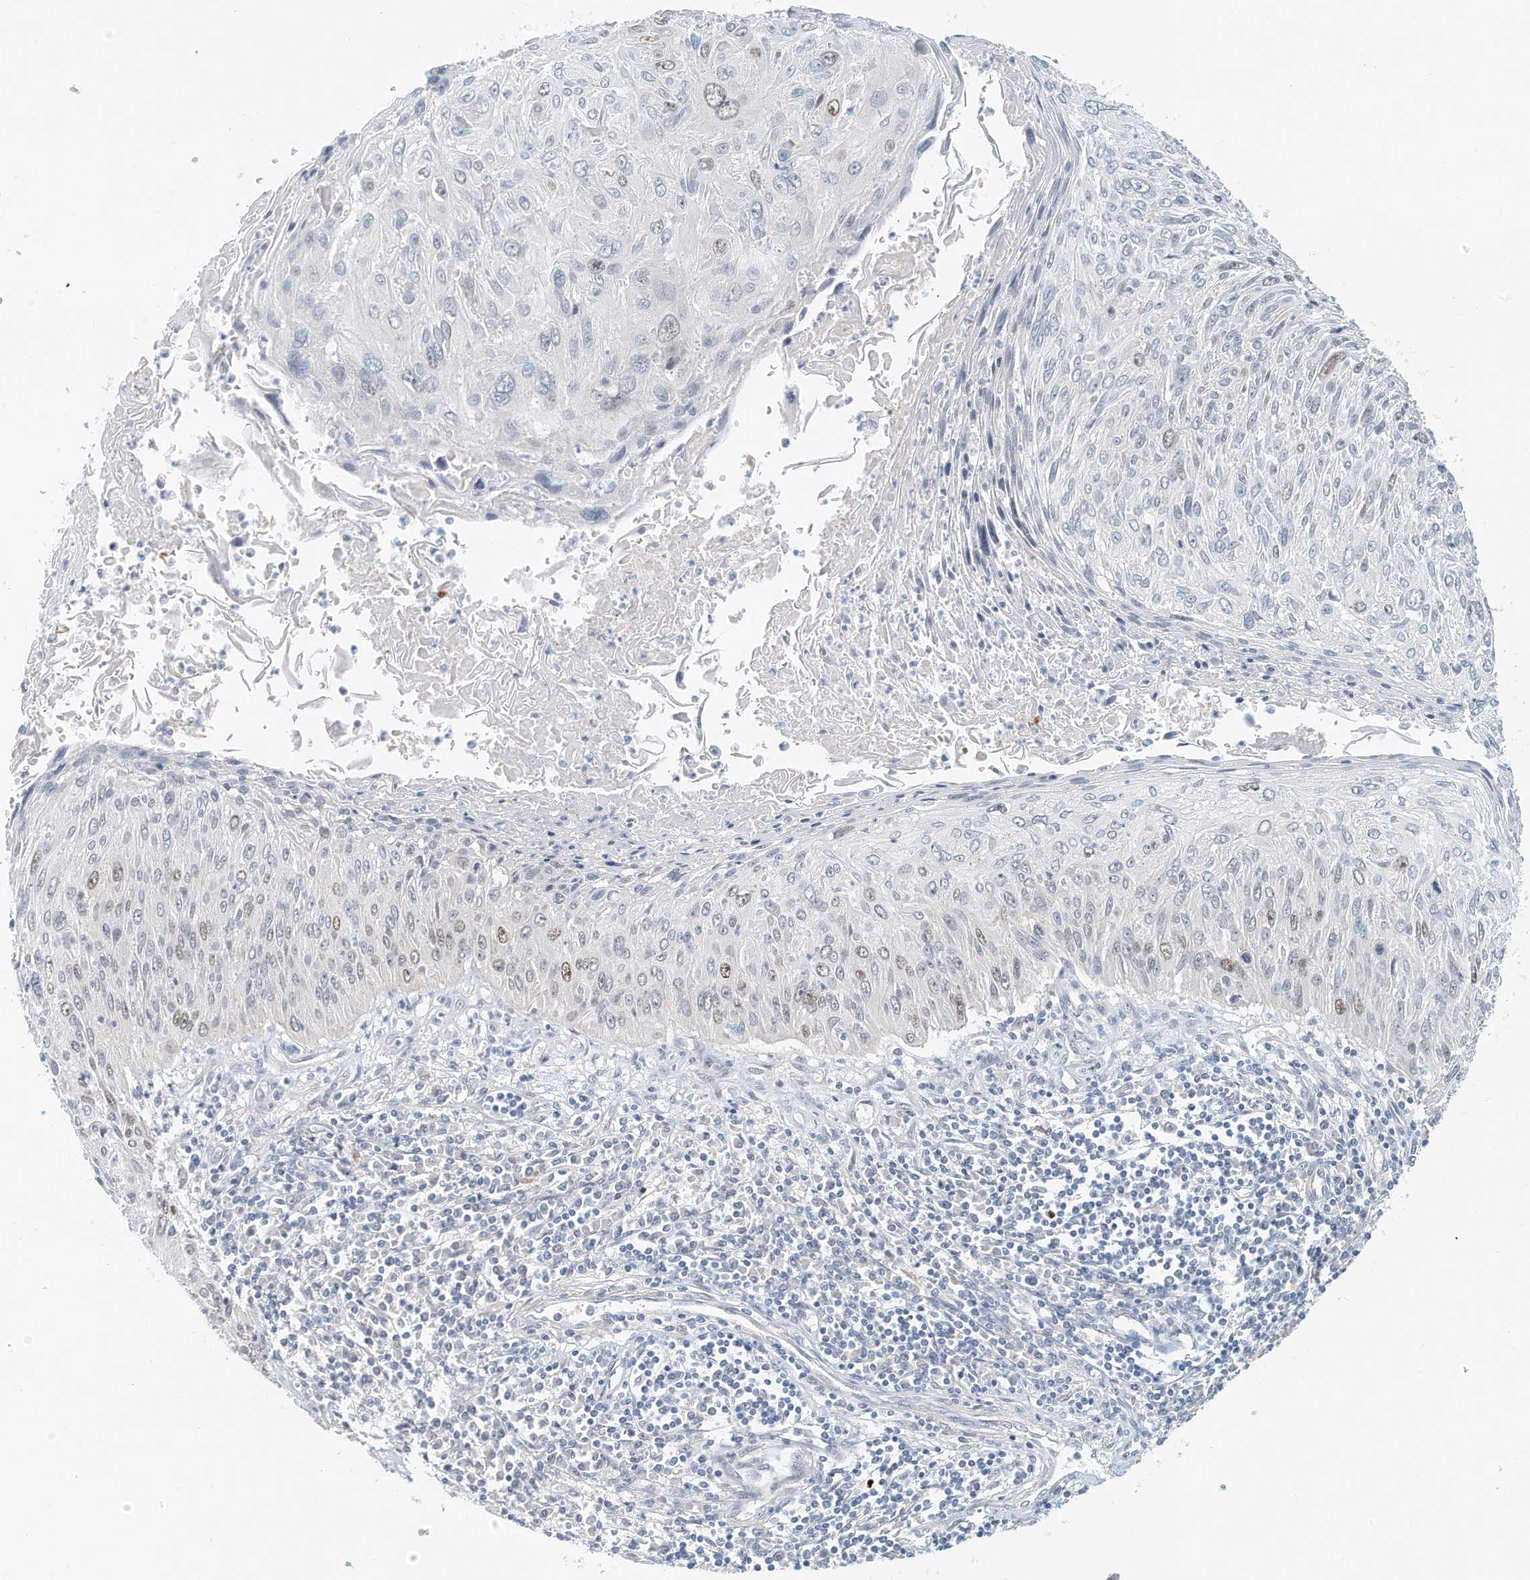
{"staining": {"intensity": "weak", "quantity": "<25%", "location": "nuclear"}, "tissue": "cervical cancer", "cell_type": "Tumor cells", "image_type": "cancer", "snomed": [{"axis": "morphology", "description": "Squamous cell carcinoma, NOS"}, {"axis": "topography", "description": "Cervix"}], "caption": "Immunohistochemistry of cervical cancer exhibits no expression in tumor cells.", "gene": "ARHGAP28", "patient": {"sex": "female", "age": 51}}